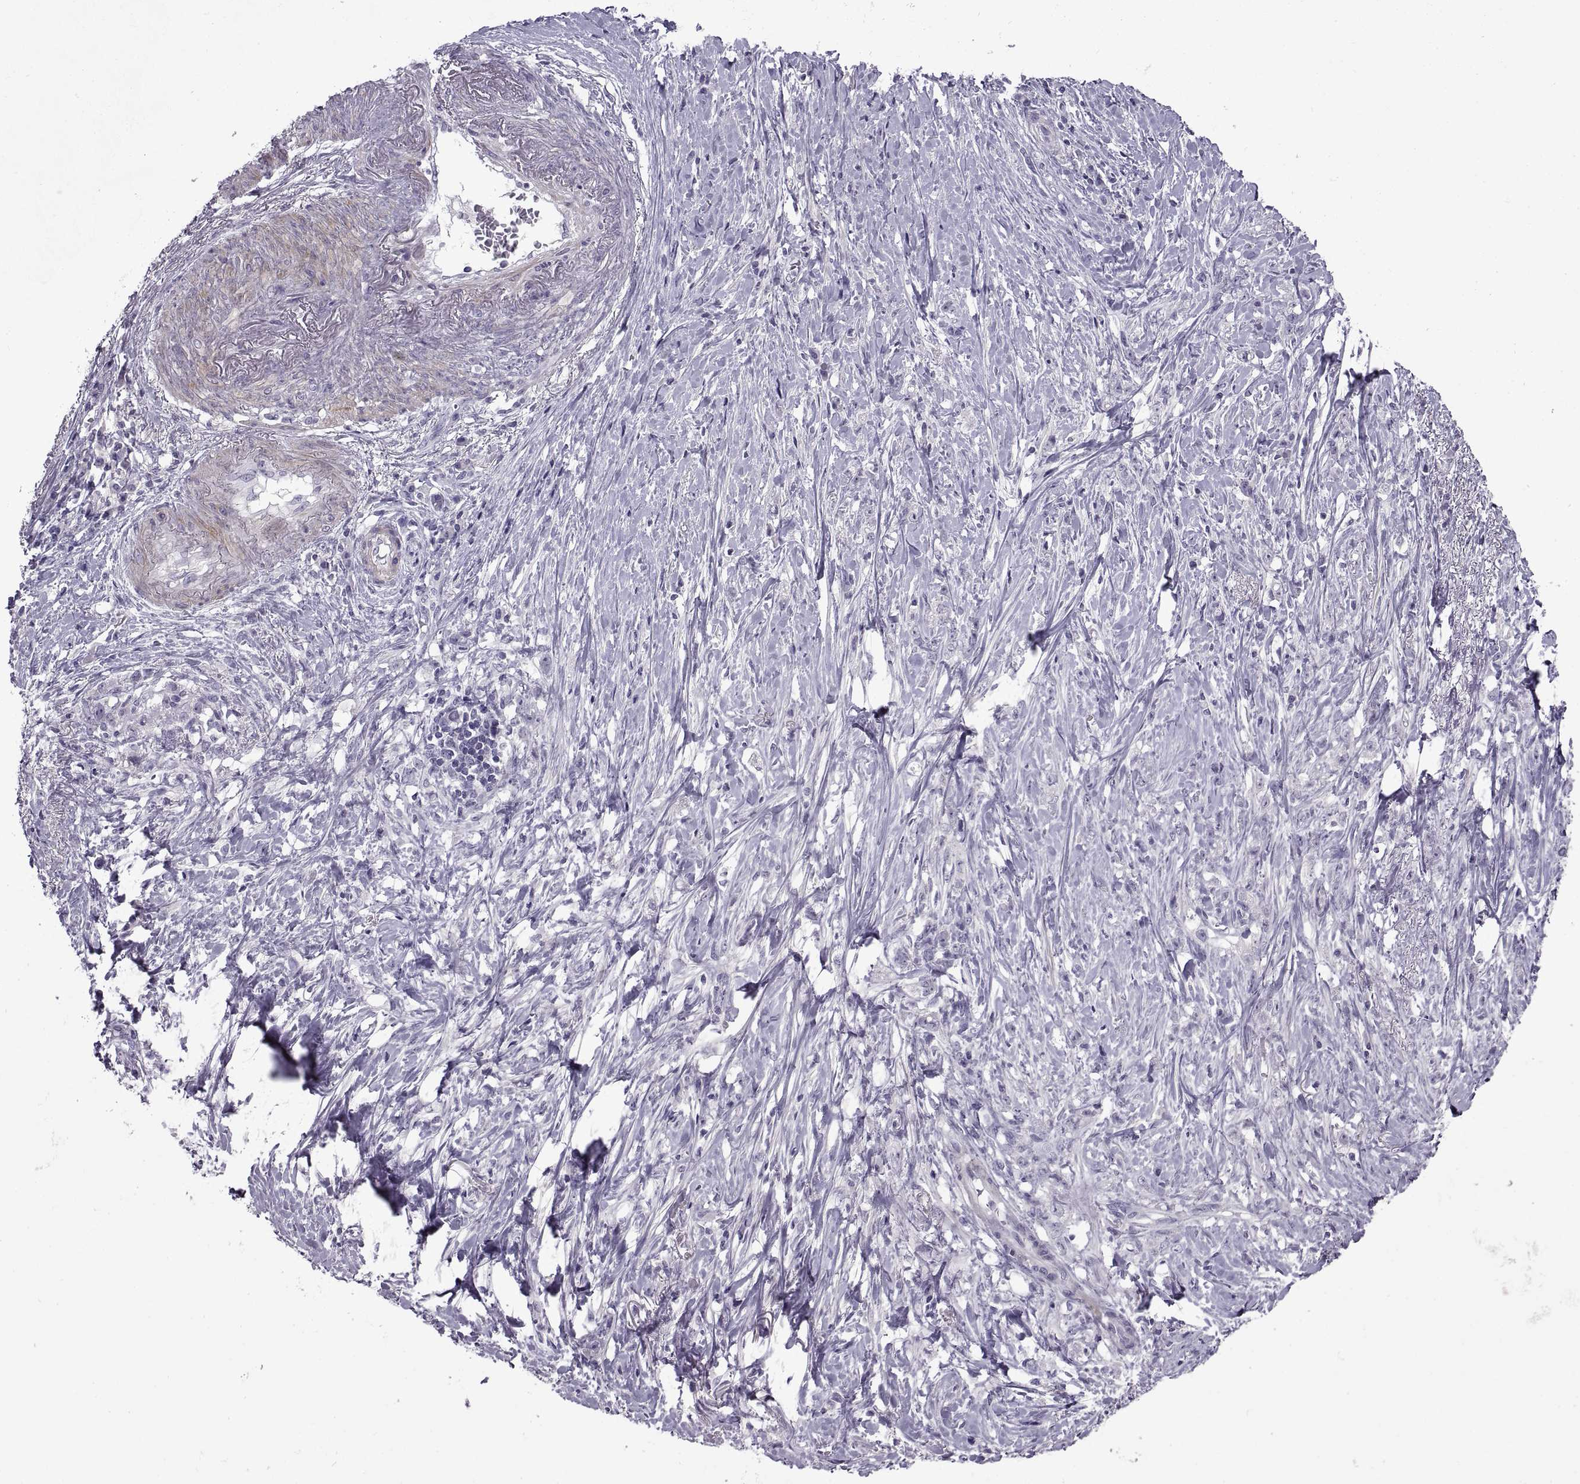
{"staining": {"intensity": "negative", "quantity": "none", "location": "none"}, "tissue": "stomach cancer", "cell_type": "Tumor cells", "image_type": "cancer", "snomed": [{"axis": "morphology", "description": "Adenocarcinoma, NOS"}, {"axis": "topography", "description": "Stomach, lower"}], "caption": "Protein analysis of stomach cancer (adenocarcinoma) shows no significant expression in tumor cells. (Stains: DAB (3,3'-diaminobenzidine) IHC with hematoxylin counter stain, Microscopy: brightfield microscopy at high magnification).", "gene": "BSPH1", "patient": {"sex": "male", "age": 88}}